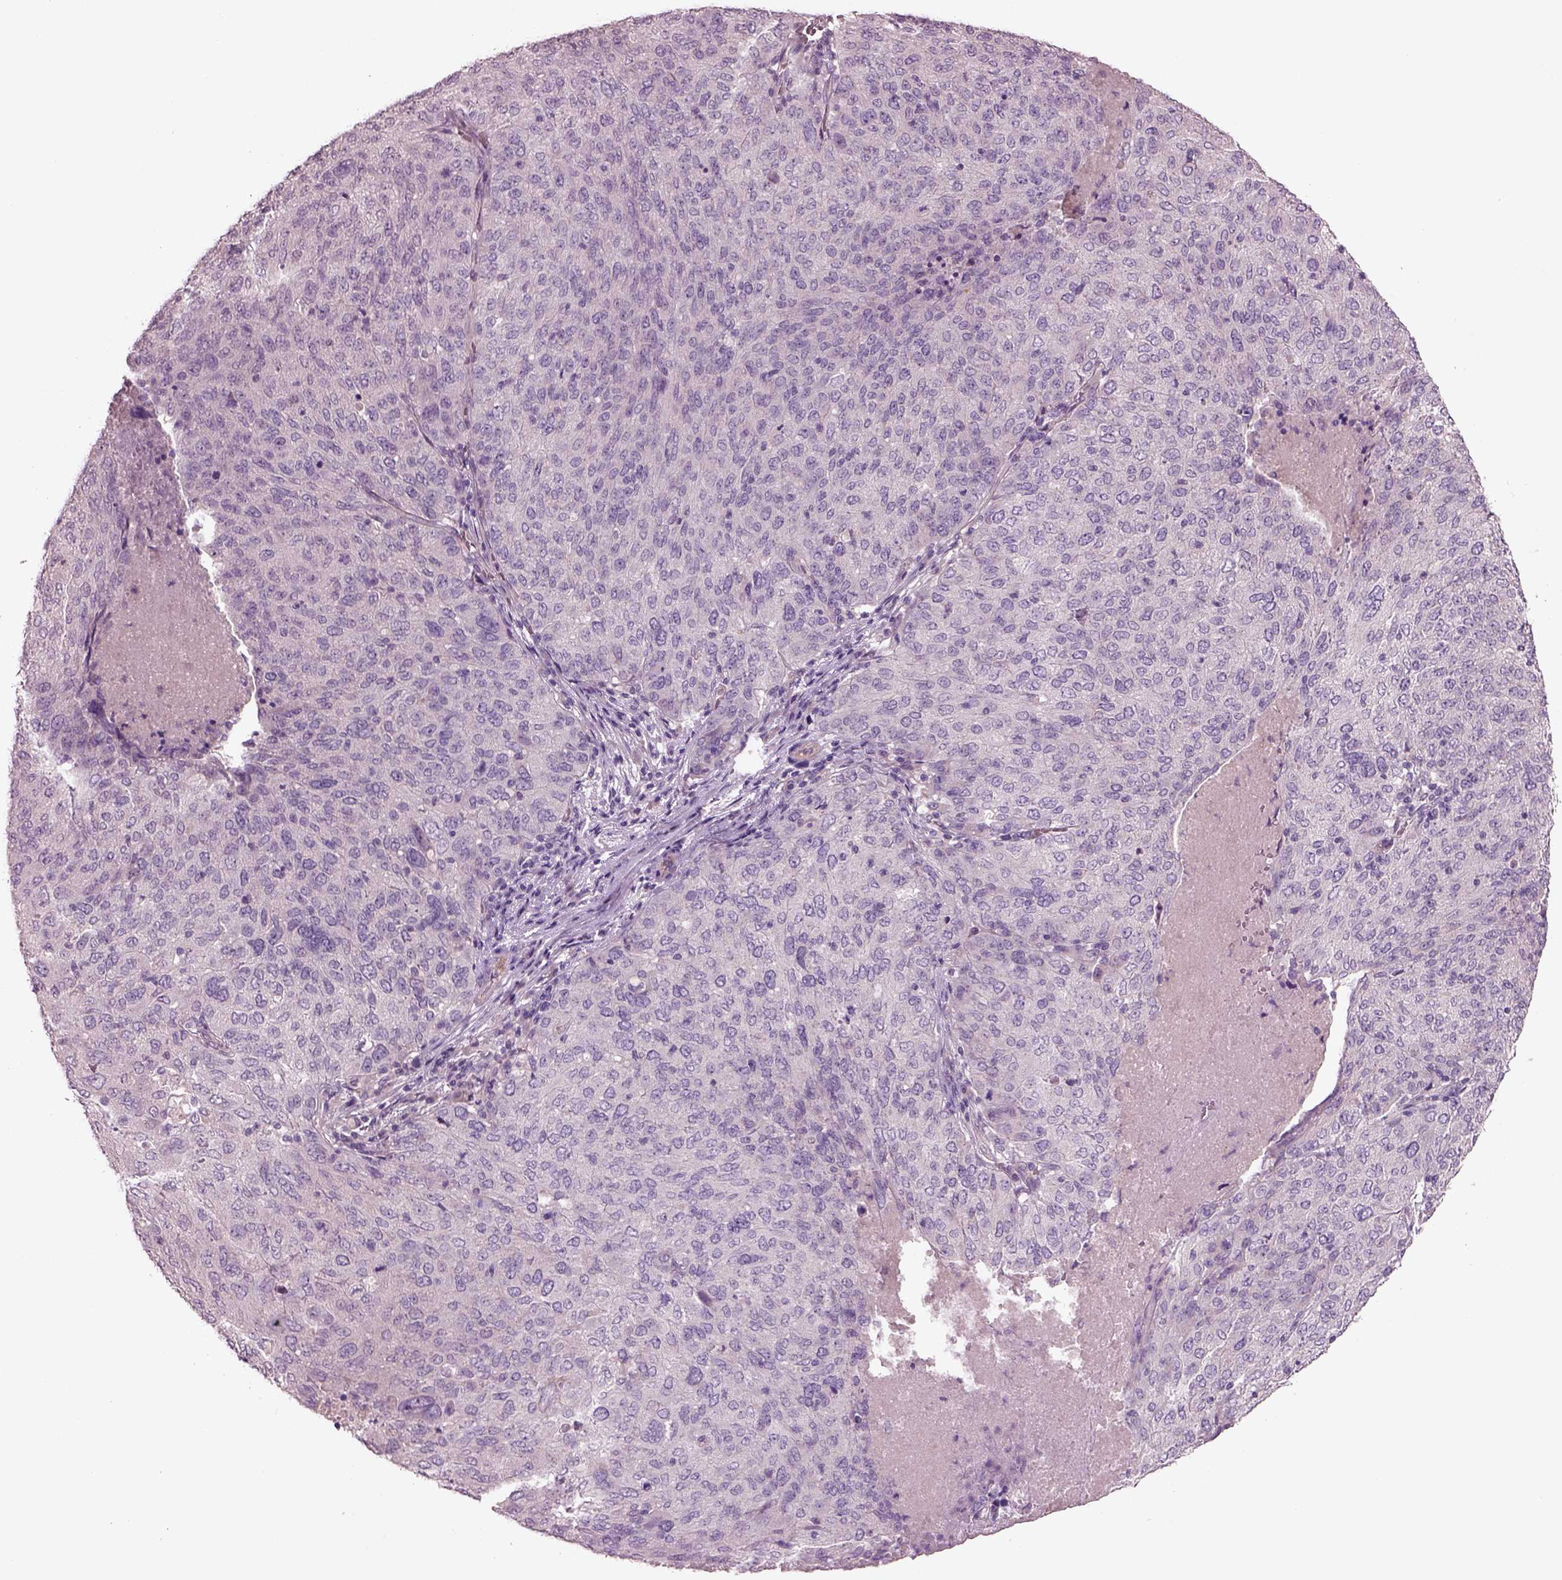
{"staining": {"intensity": "negative", "quantity": "none", "location": "none"}, "tissue": "ovarian cancer", "cell_type": "Tumor cells", "image_type": "cancer", "snomed": [{"axis": "morphology", "description": "Carcinoma, endometroid"}, {"axis": "topography", "description": "Ovary"}], "caption": "Ovarian cancer stained for a protein using immunohistochemistry displays no positivity tumor cells.", "gene": "DUOXA2", "patient": {"sex": "female", "age": 58}}